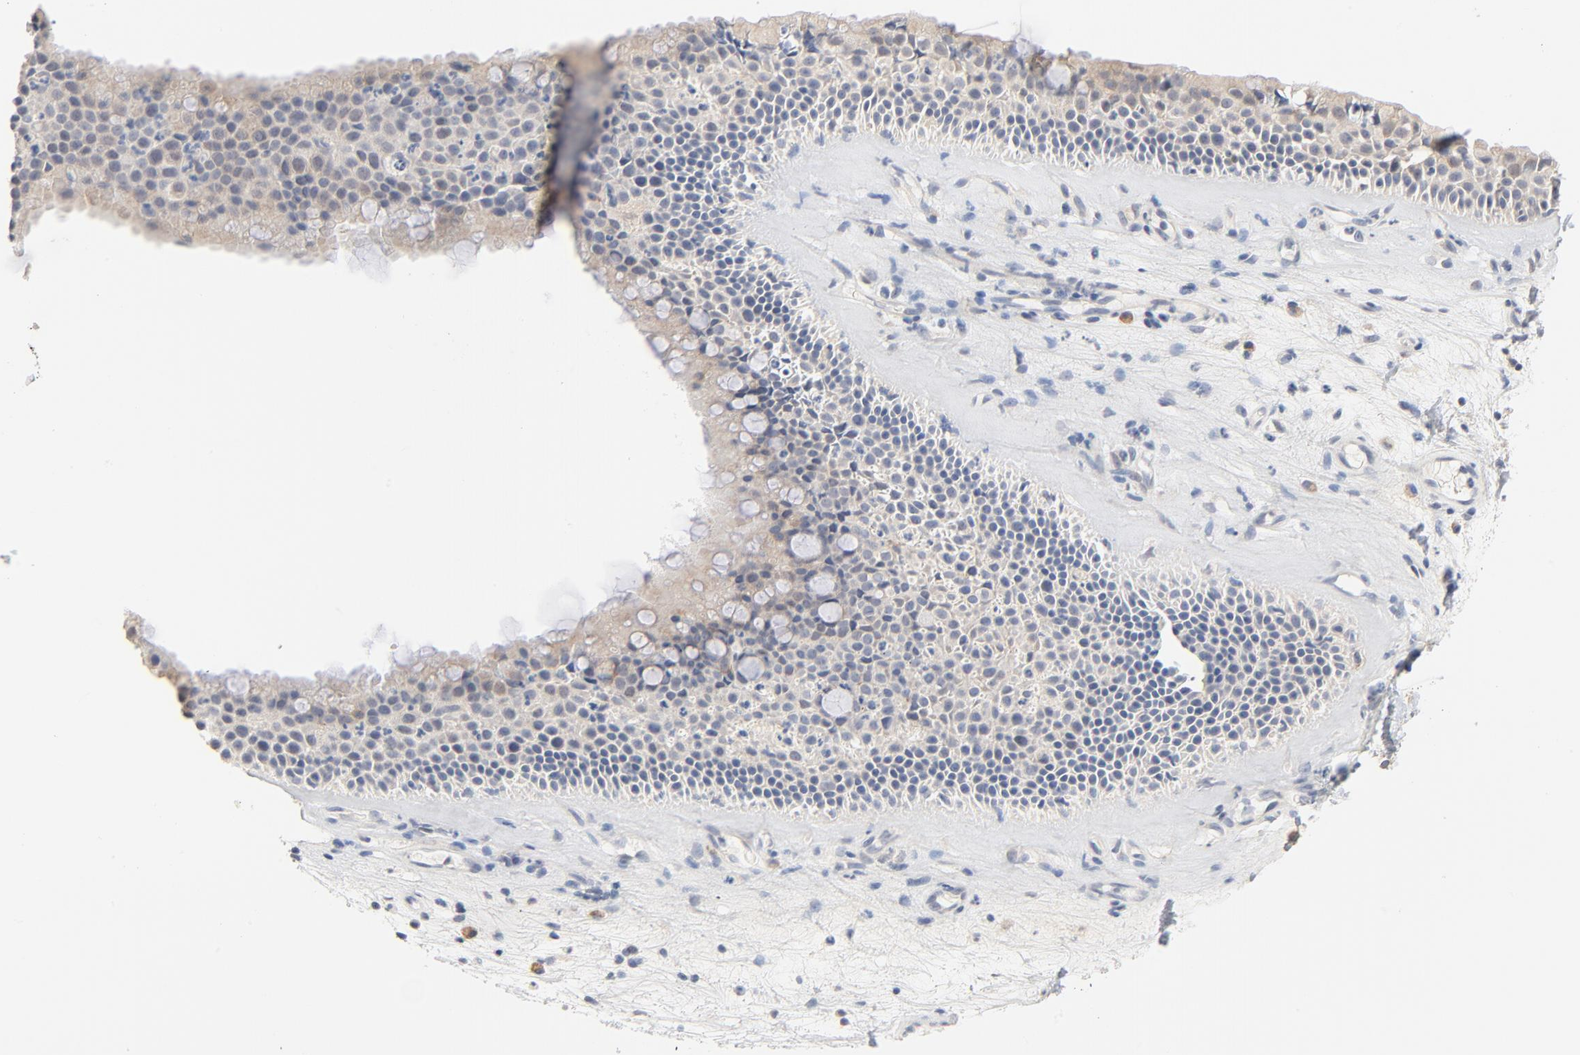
{"staining": {"intensity": "negative", "quantity": "none", "location": "none"}, "tissue": "nasopharynx", "cell_type": "Respiratory epithelial cells", "image_type": "normal", "snomed": [{"axis": "morphology", "description": "Normal tissue, NOS"}, {"axis": "topography", "description": "Nasopharynx"}], "caption": "The photomicrograph shows no significant staining in respiratory epithelial cells of nasopharynx. Nuclei are stained in blue.", "gene": "ZDHHC8", "patient": {"sex": "female", "age": 78}}